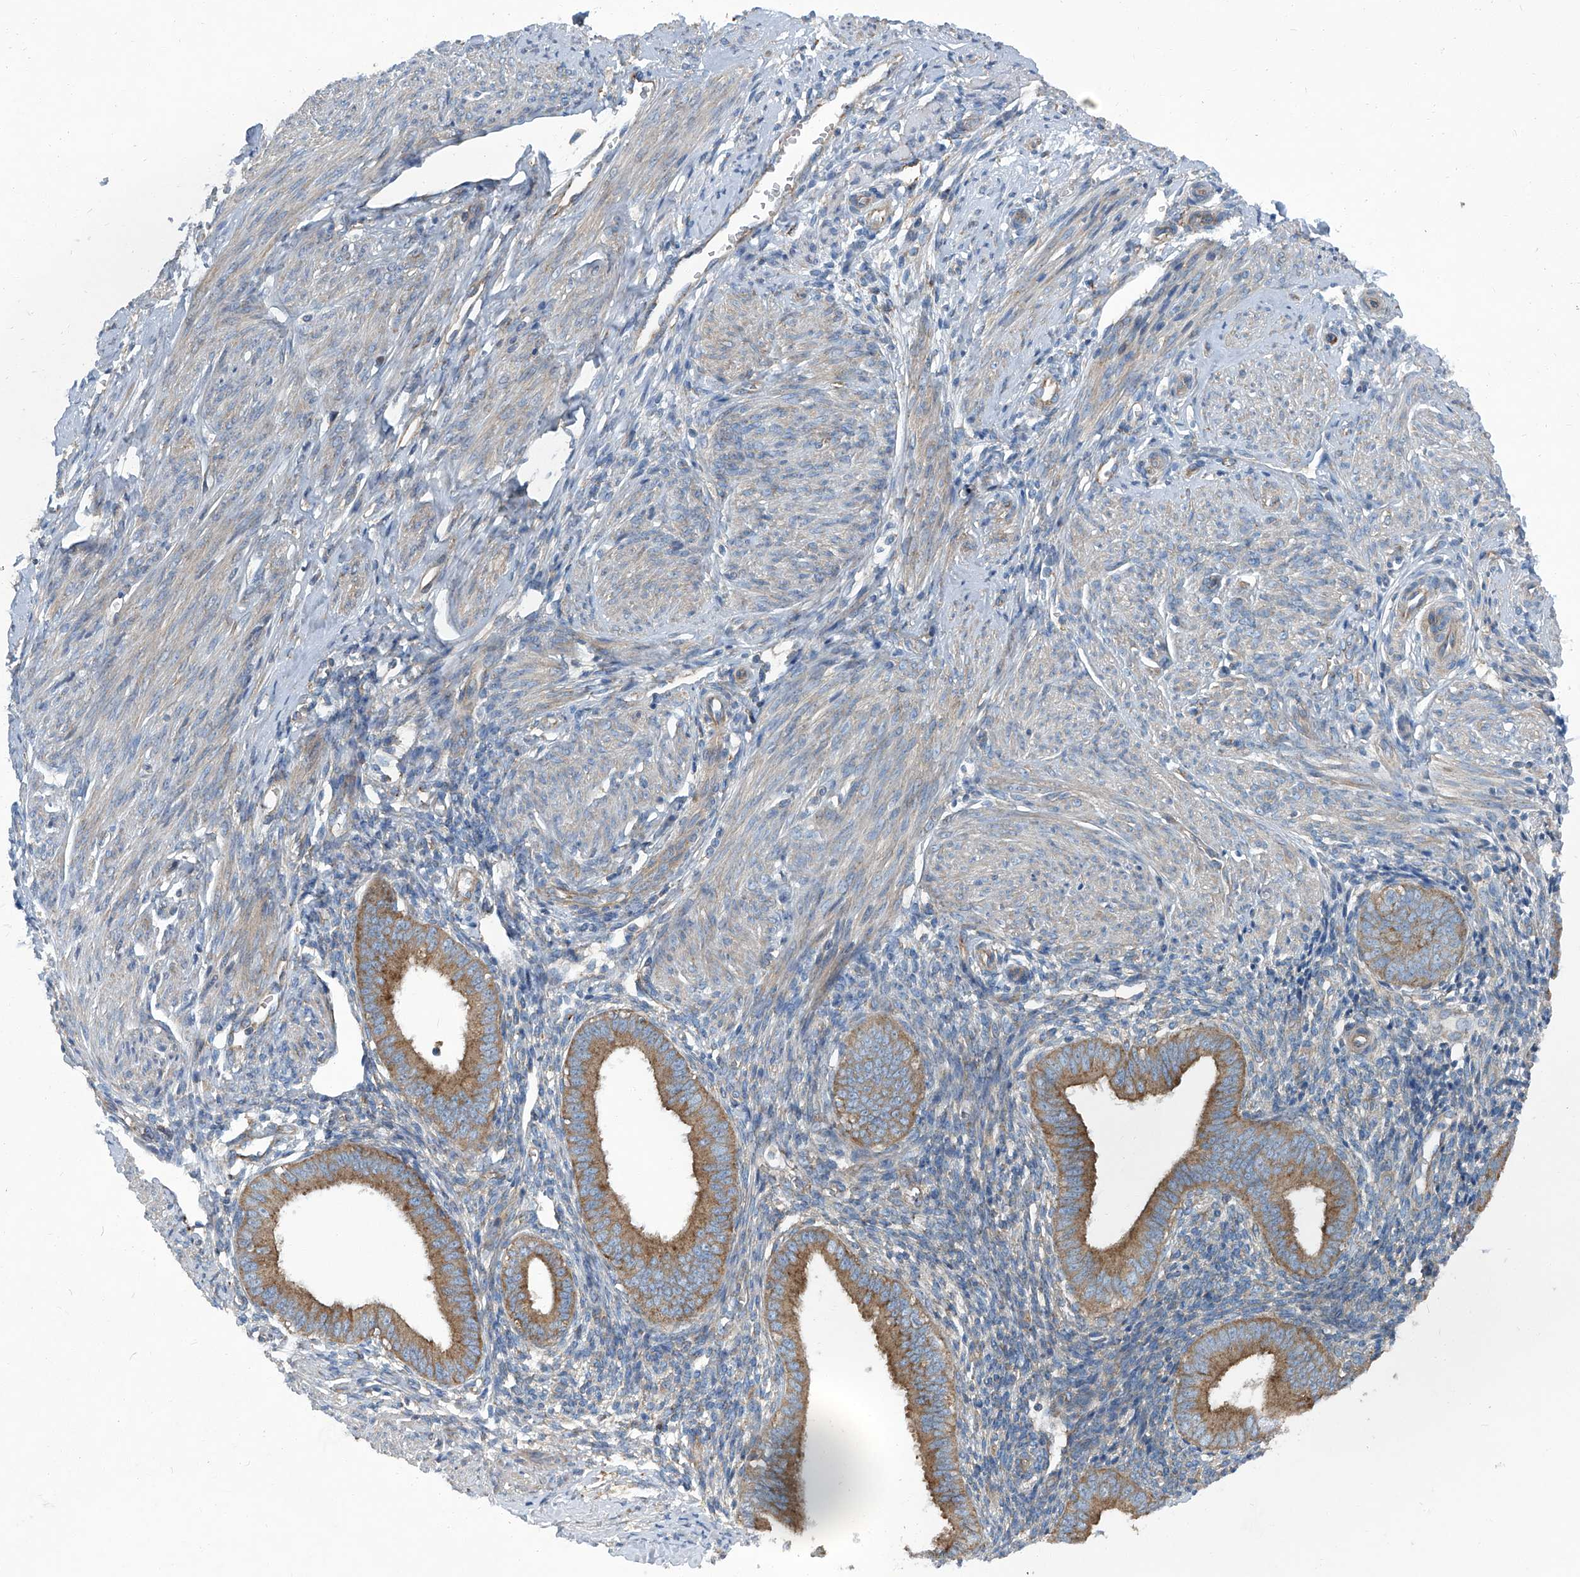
{"staining": {"intensity": "weak", "quantity": "<25%", "location": "cytoplasmic/membranous"}, "tissue": "endometrium", "cell_type": "Cells in endometrial stroma", "image_type": "normal", "snomed": [{"axis": "morphology", "description": "Normal tissue, NOS"}, {"axis": "topography", "description": "Uterus"}, {"axis": "topography", "description": "Endometrium"}], "caption": "Cells in endometrial stroma show no significant protein staining in normal endometrium.", "gene": "PIGH", "patient": {"sex": "female", "age": 48}}